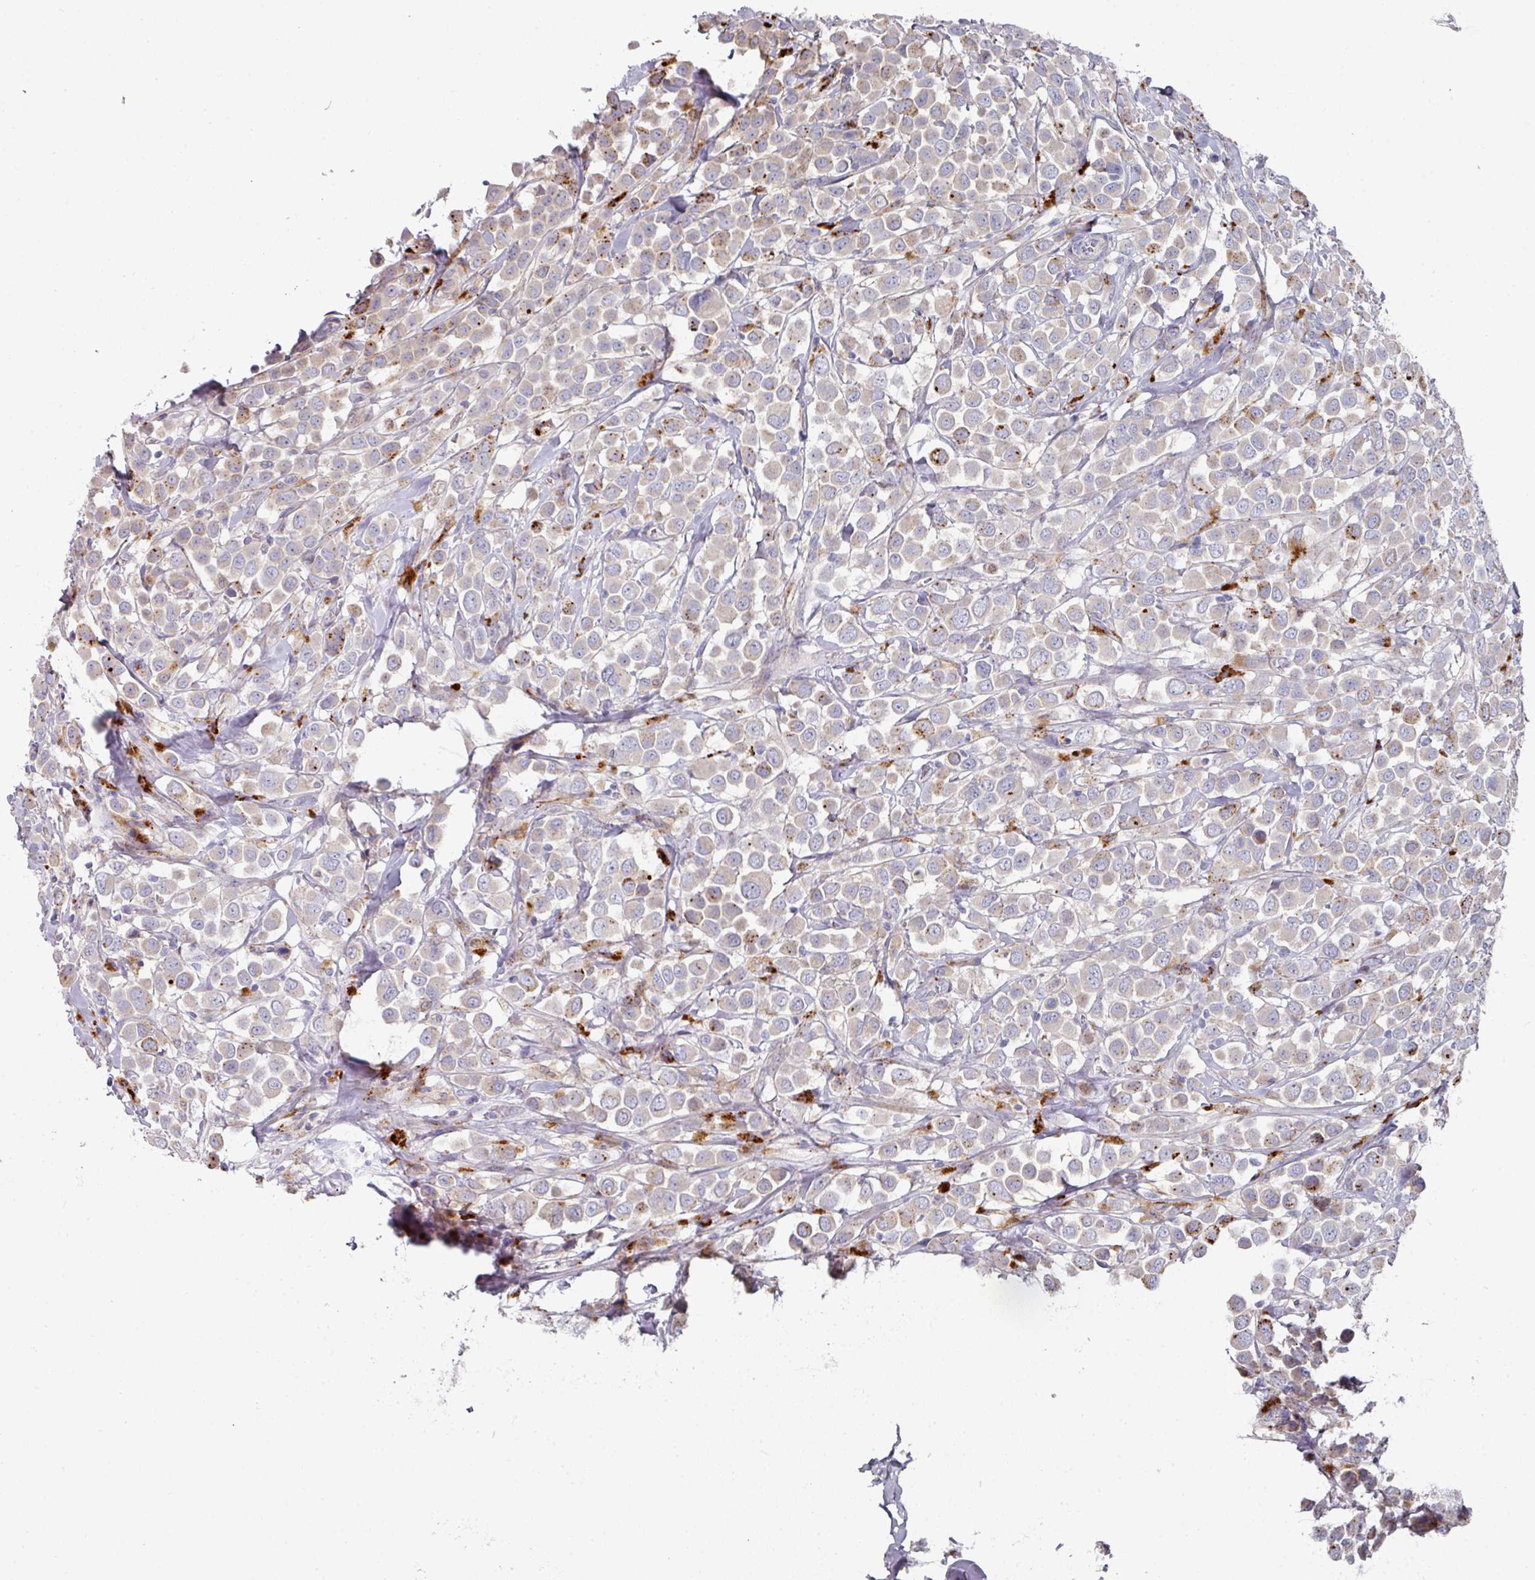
{"staining": {"intensity": "moderate", "quantity": "<25%", "location": "cytoplasmic/membranous"}, "tissue": "breast cancer", "cell_type": "Tumor cells", "image_type": "cancer", "snomed": [{"axis": "morphology", "description": "Duct carcinoma"}, {"axis": "topography", "description": "Breast"}], "caption": "Protein analysis of infiltrating ductal carcinoma (breast) tissue shows moderate cytoplasmic/membranous positivity in approximately <25% of tumor cells.", "gene": "NT5C1A", "patient": {"sex": "female", "age": 61}}